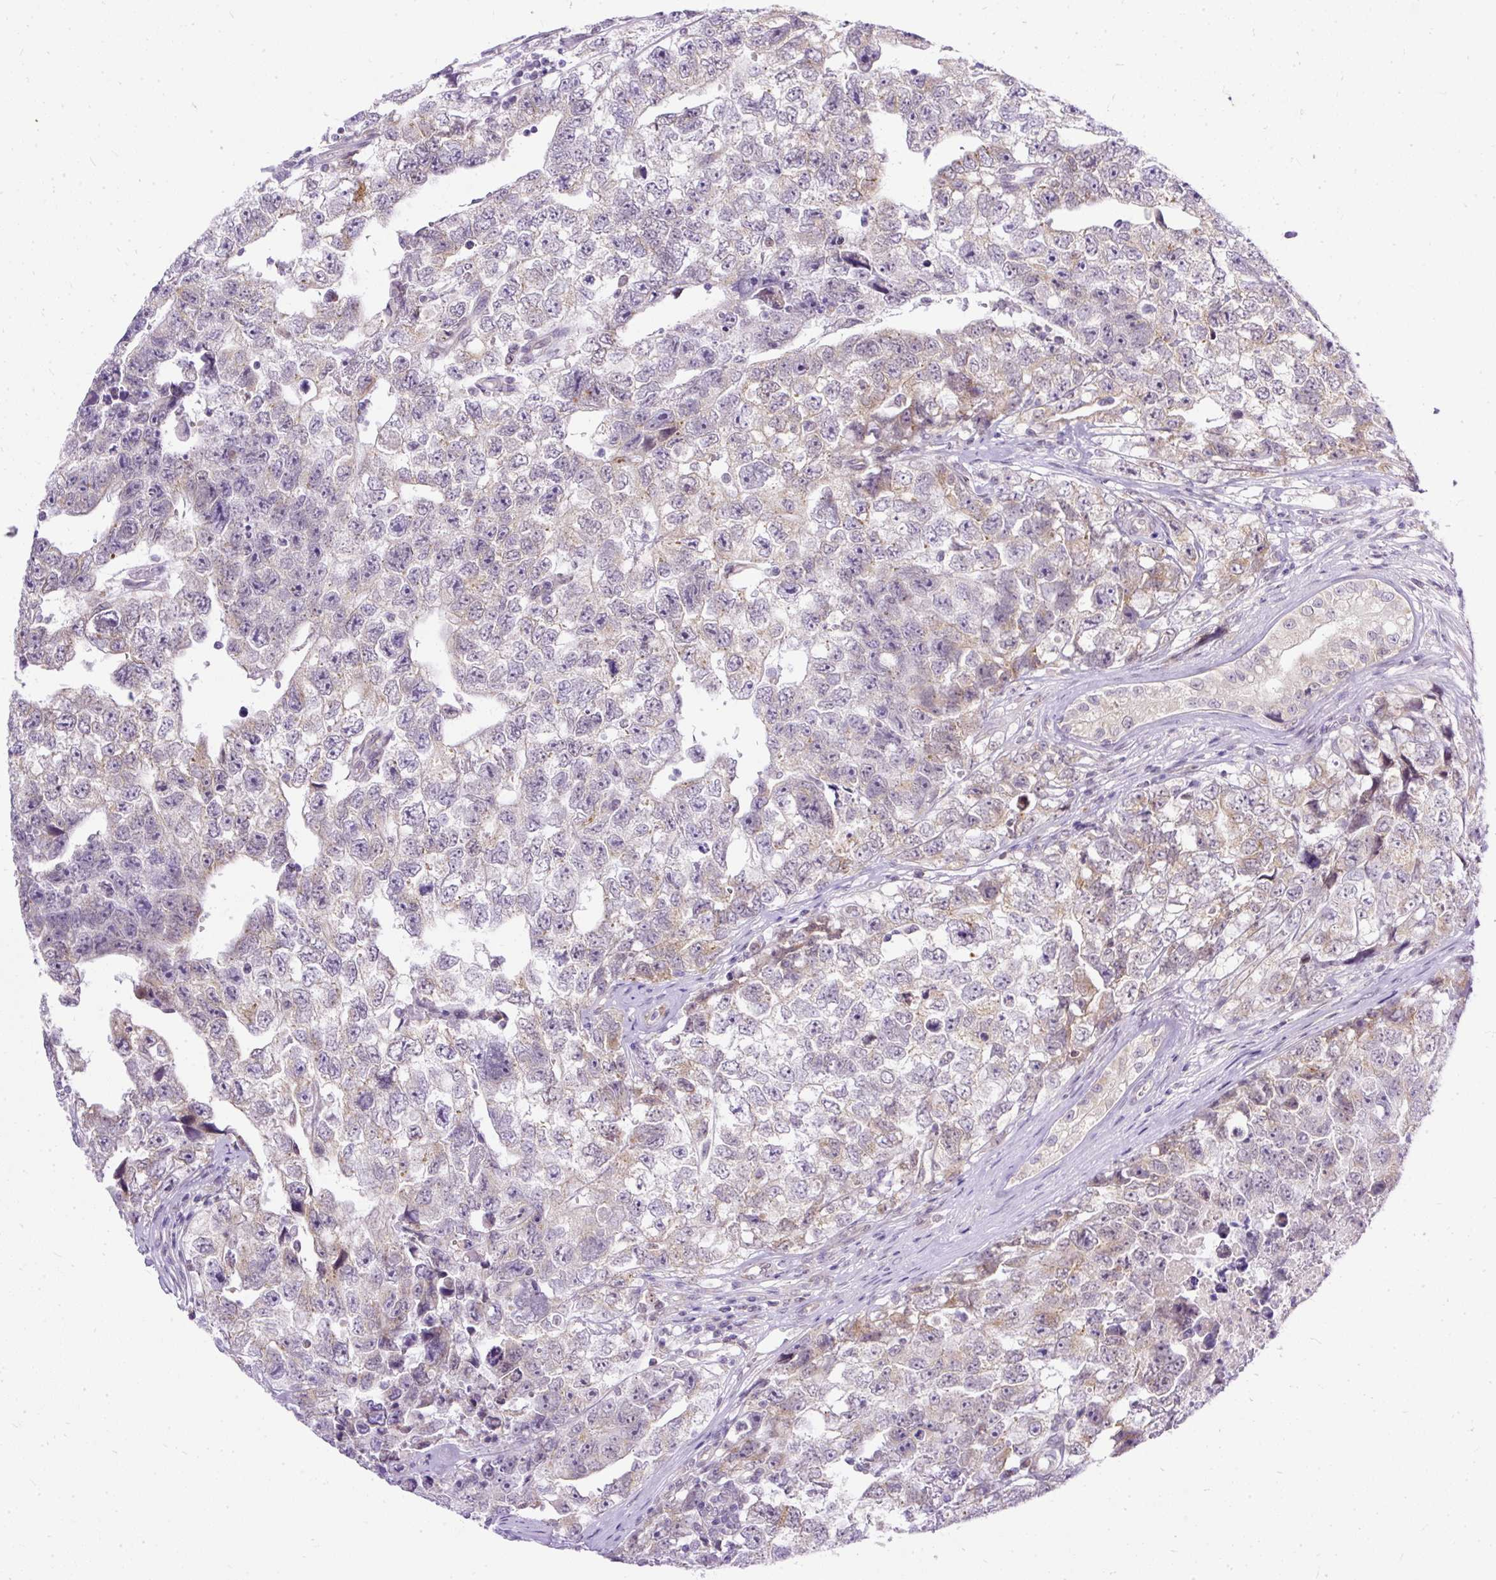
{"staining": {"intensity": "moderate", "quantity": "<25%", "location": "cytoplasmic/membranous"}, "tissue": "testis cancer", "cell_type": "Tumor cells", "image_type": "cancer", "snomed": [{"axis": "morphology", "description": "Carcinoma, Embryonal, NOS"}, {"axis": "topography", "description": "Testis"}], "caption": "This is a photomicrograph of immunohistochemistry staining of testis embryonal carcinoma, which shows moderate positivity in the cytoplasmic/membranous of tumor cells.", "gene": "AMFR", "patient": {"sex": "male", "age": 22}}